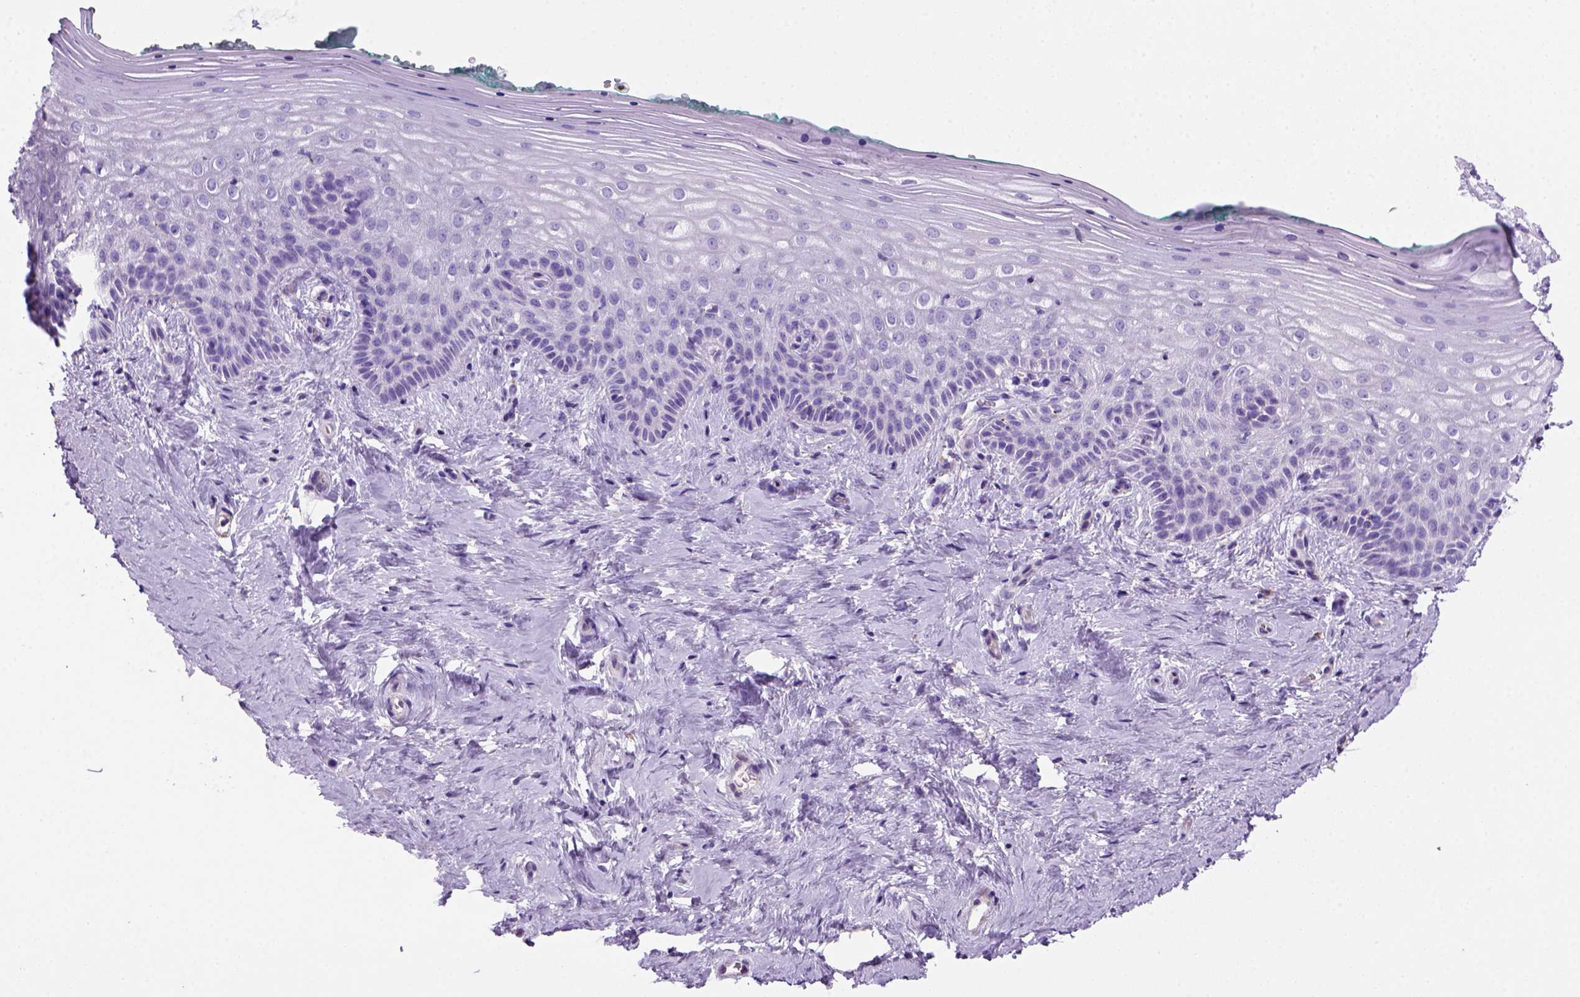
{"staining": {"intensity": "negative", "quantity": "none", "location": "none"}, "tissue": "vagina", "cell_type": "Squamous epithelial cells", "image_type": "normal", "snomed": [{"axis": "morphology", "description": "Normal tissue, NOS"}, {"axis": "topography", "description": "Vagina"}], "caption": "Immunohistochemistry of benign human vagina exhibits no expression in squamous epithelial cells.", "gene": "ARHGEF33", "patient": {"sex": "female", "age": 45}}